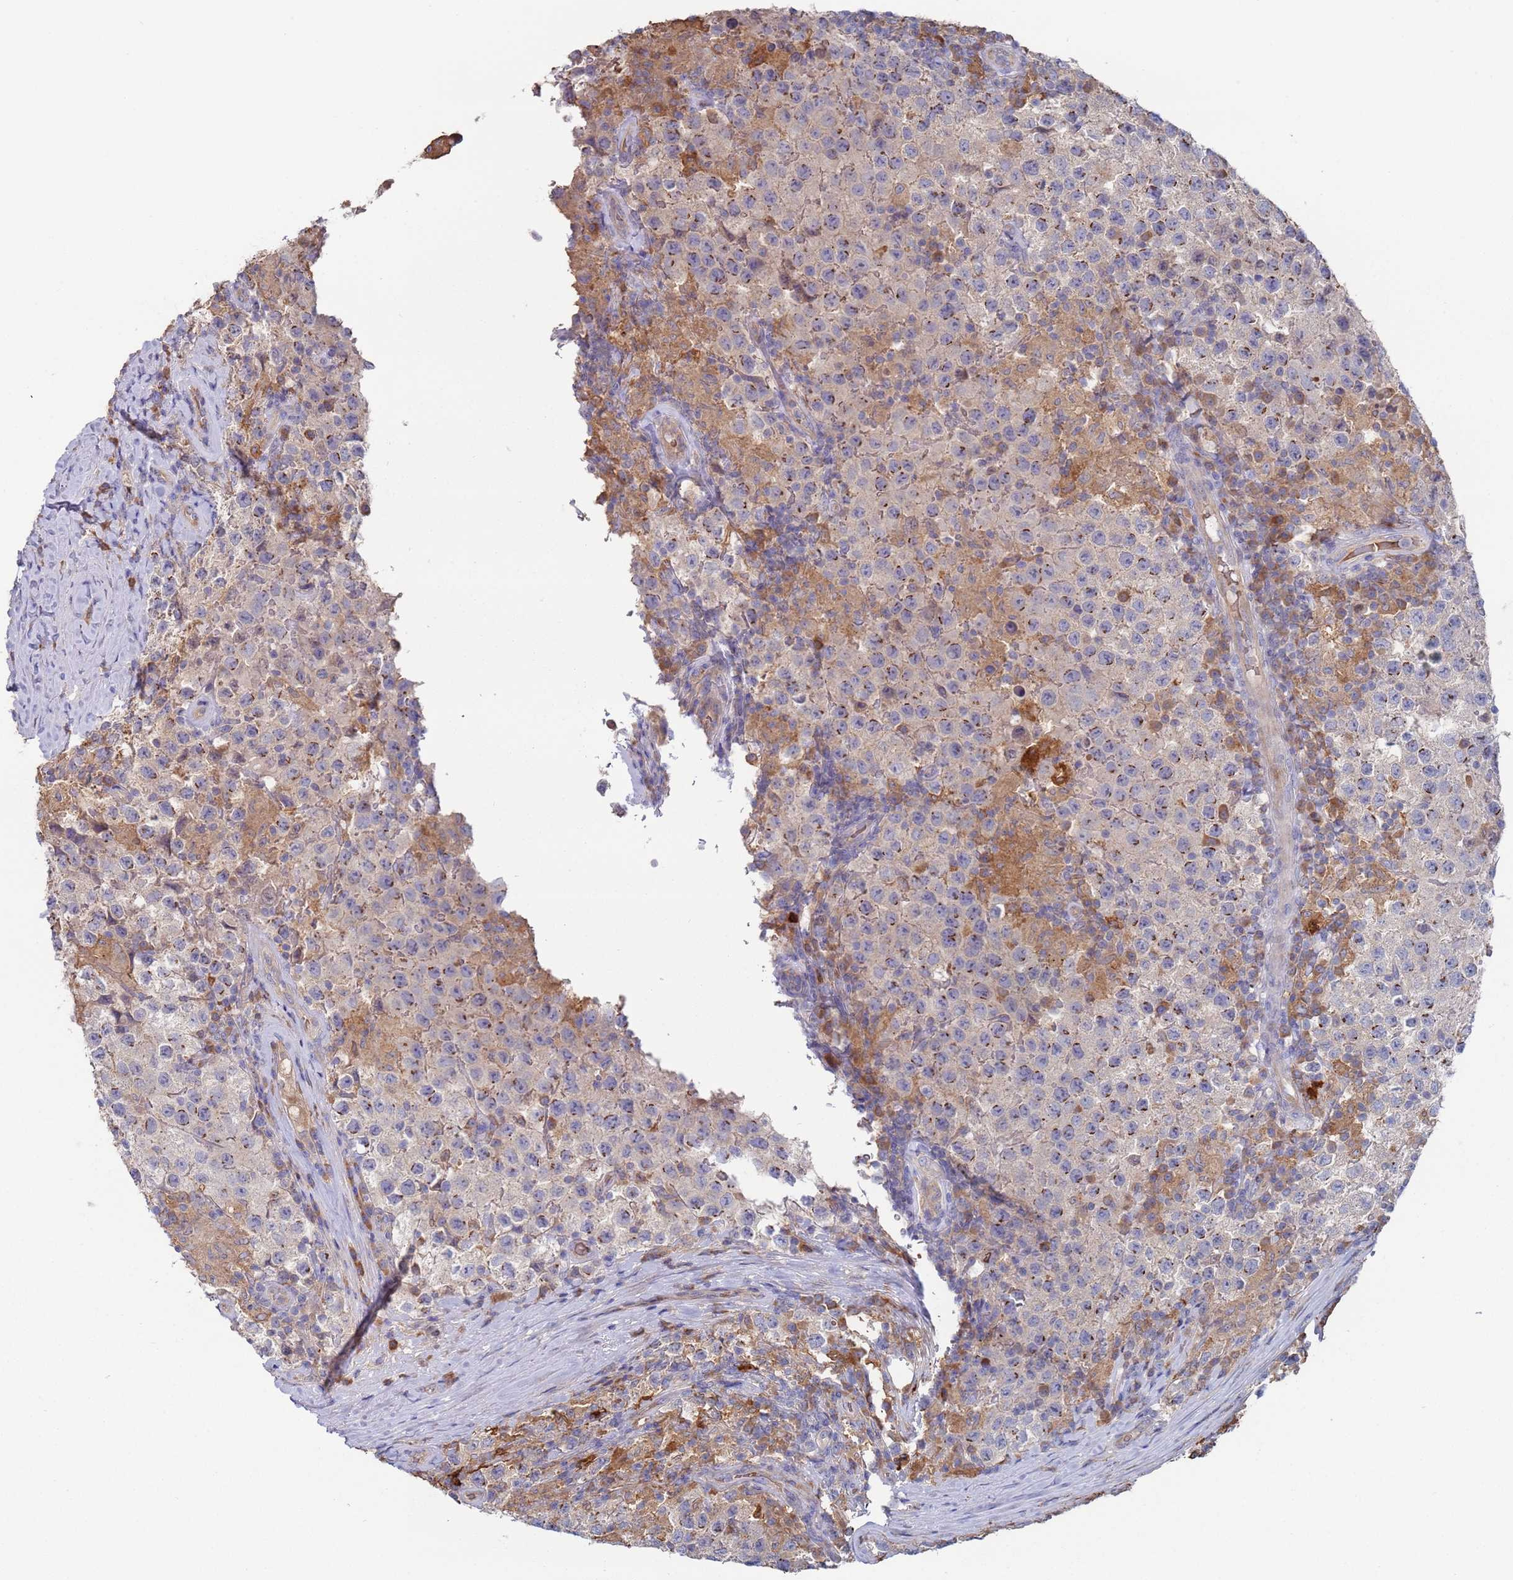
{"staining": {"intensity": "moderate", "quantity": "25%-75%", "location": "cytoplasmic/membranous"}, "tissue": "testis cancer", "cell_type": "Tumor cells", "image_type": "cancer", "snomed": [{"axis": "morphology", "description": "Seminoma, NOS"}, {"axis": "morphology", "description": "Carcinoma, Embryonal, NOS"}, {"axis": "topography", "description": "Testis"}], "caption": "This is a micrograph of immunohistochemistry staining of testis cancer, which shows moderate expression in the cytoplasmic/membranous of tumor cells.", "gene": "MALRD1", "patient": {"sex": "male", "age": 41}}